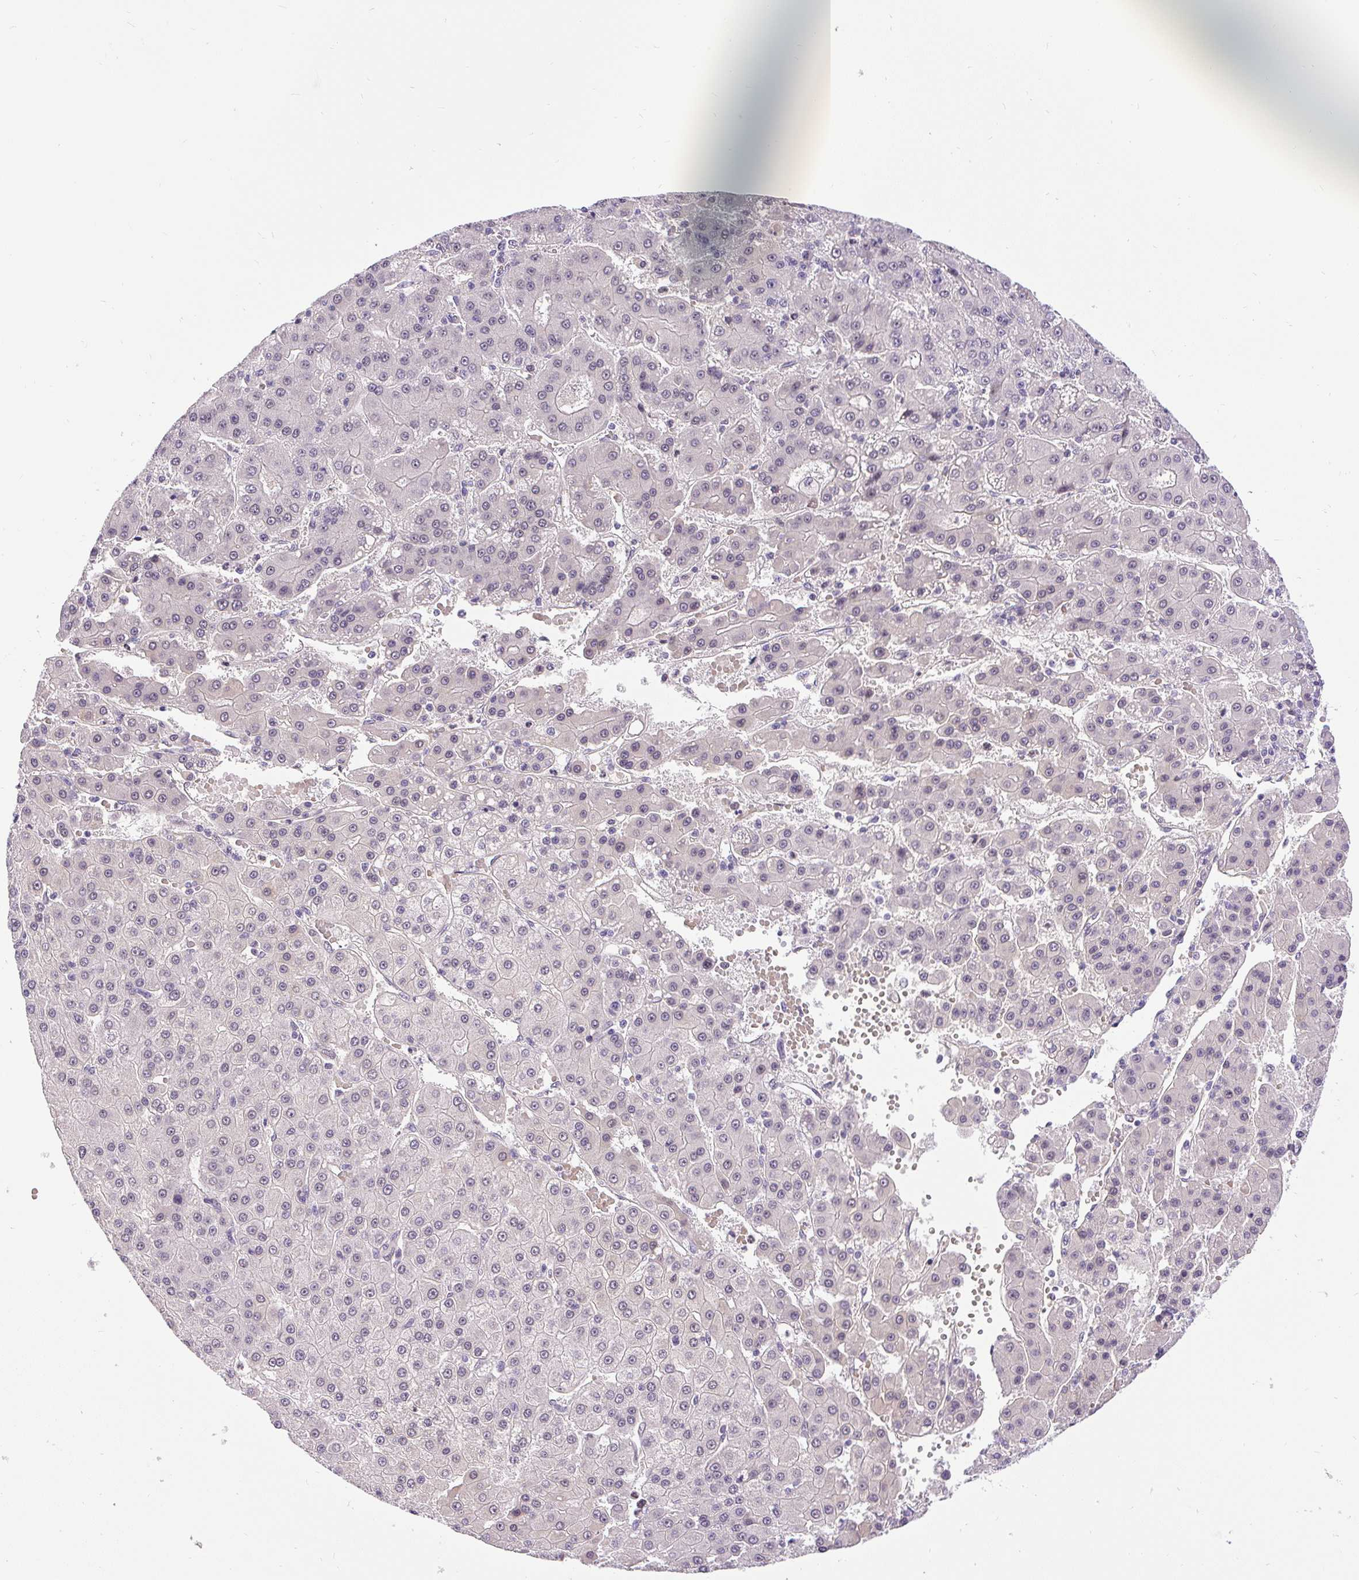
{"staining": {"intensity": "negative", "quantity": "none", "location": "none"}, "tissue": "liver cancer", "cell_type": "Tumor cells", "image_type": "cancer", "snomed": [{"axis": "morphology", "description": "Carcinoma, Hepatocellular, NOS"}, {"axis": "topography", "description": "Liver"}], "caption": "DAB immunohistochemical staining of liver cancer shows no significant positivity in tumor cells. (Stains: DAB (3,3'-diaminobenzidine) IHC with hematoxylin counter stain, Microscopy: brightfield microscopy at high magnification).", "gene": "FAM117B", "patient": {"sex": "male", "age": 76}}